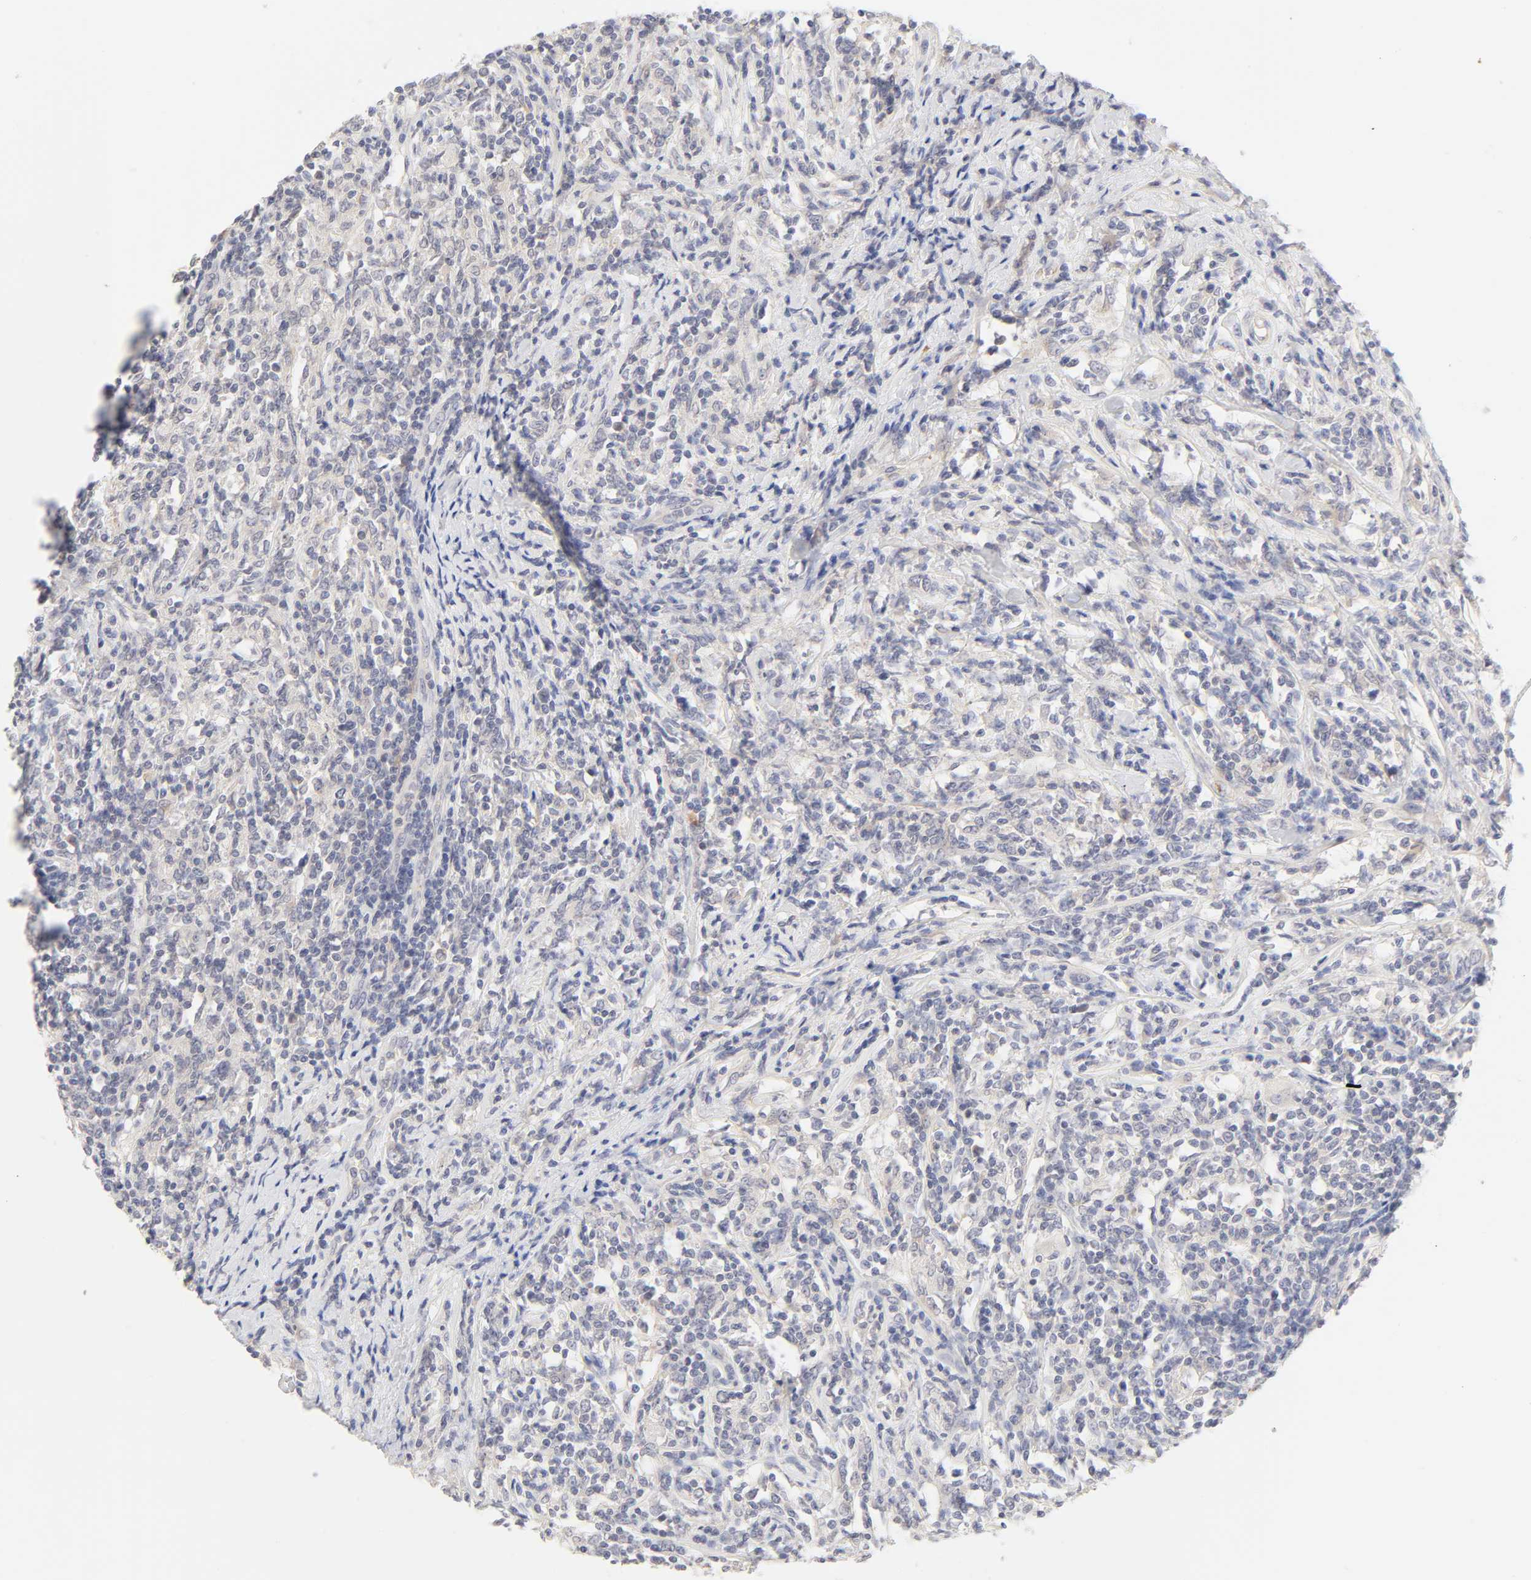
{"staining": {"intensity": "negative", "quantity": "none", "location": "none"}, "tissue": "lymphoma", "cell_type": "Tumor cells", "image_type": "cancer", "snomed": [{"axis": "morphology", "description": "Malignant lymphoma, non-Hodgkin's type, High grade"}, {"axis": "topography", "description": "Lymph node"}], "caption": "An image of lymphoma stained for a protein demonstrates no brown staining in tumor cells.", "gene": "CYP4B1", "patient": {"sex": "female", "age": 84}}